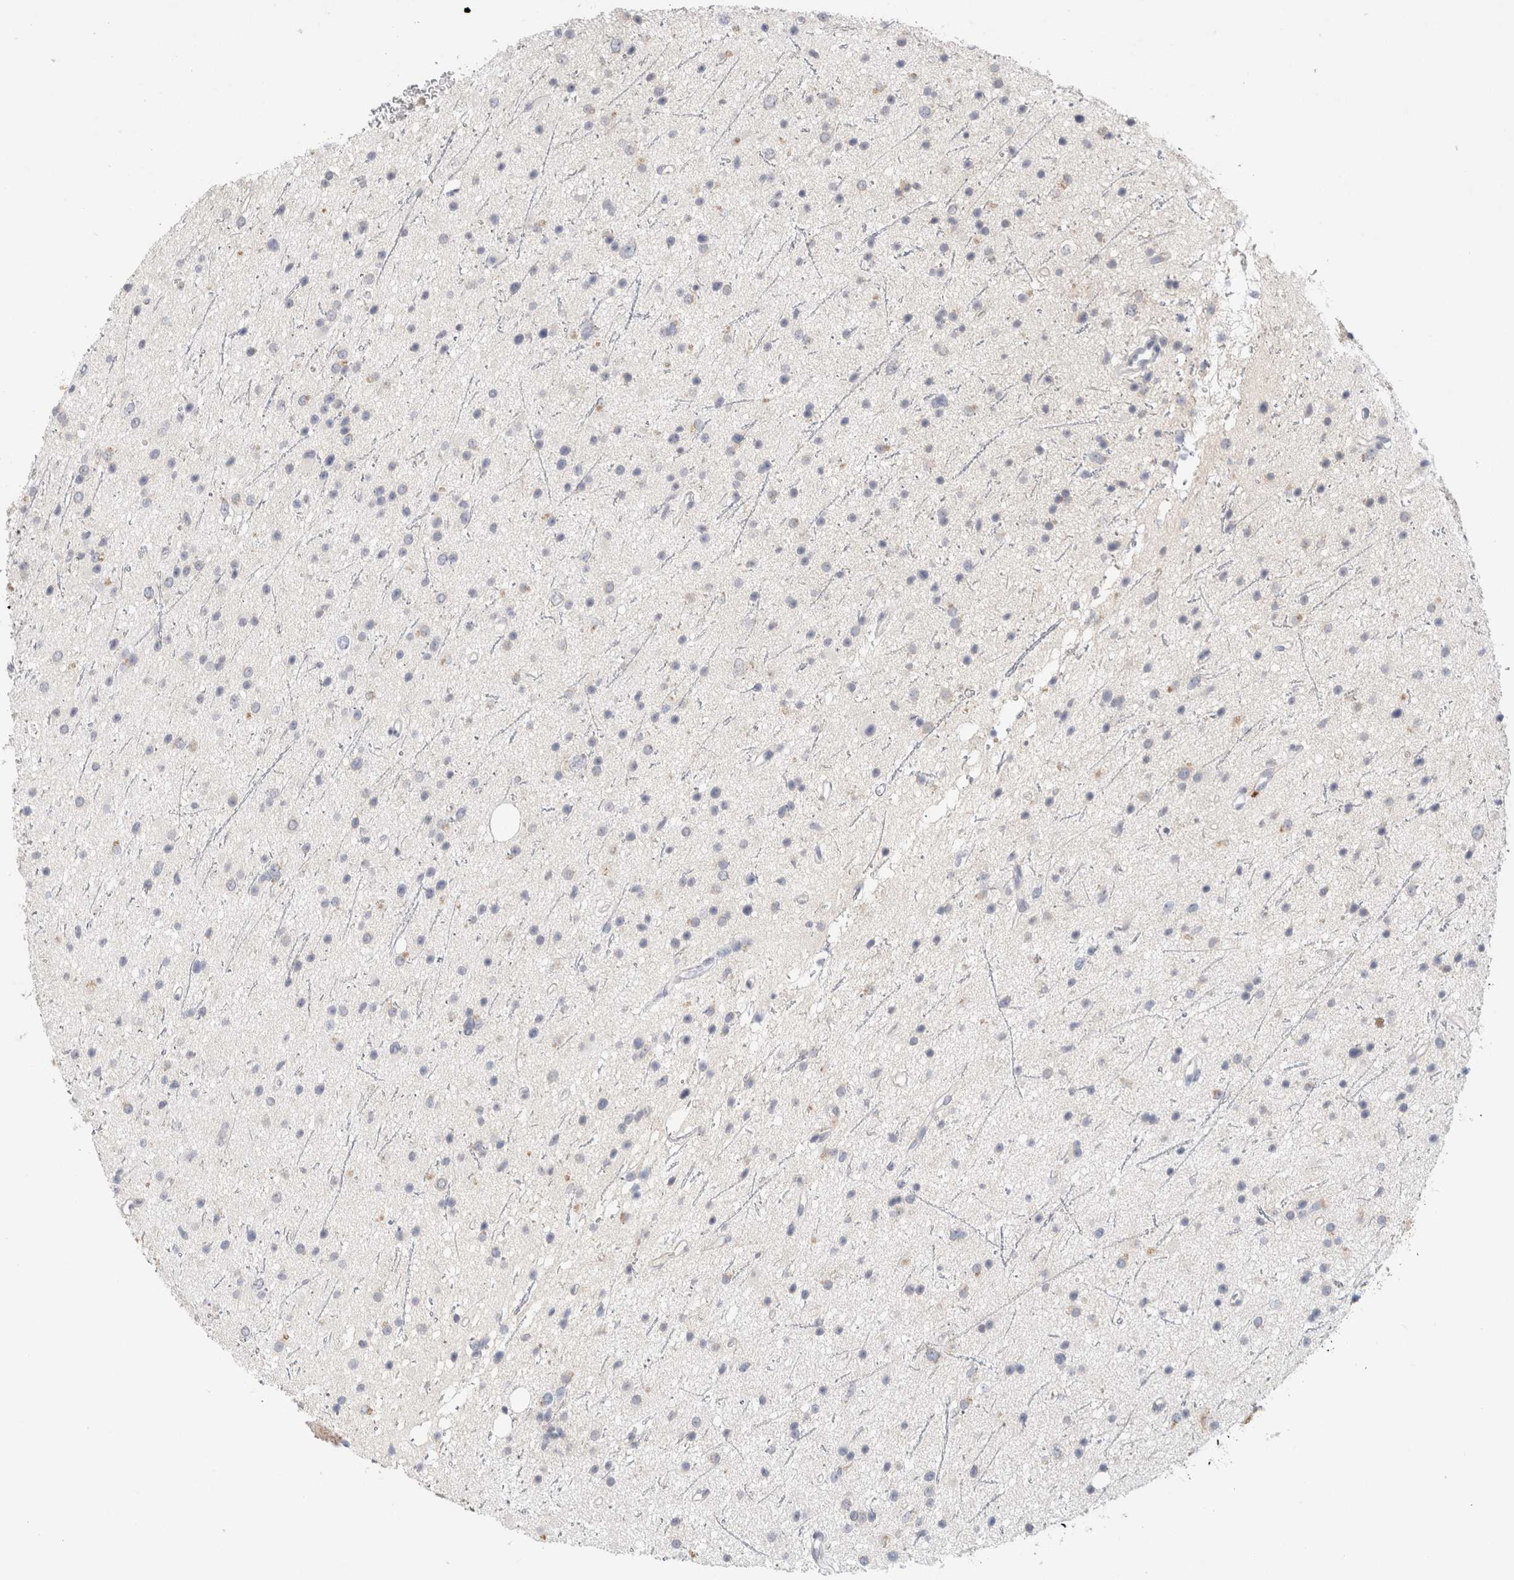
{"staining": {"intensity": "negative", "quantity": "none", "location": "none"}, "tissue": "glioma", "cell_type": "Tumor cells", "image_type": "cancer", "snomed": [{"axis": "morphology", "description": "Glioma, malignant, Low grade"}, {"axis": "topography", "description": "Cerebral cortex"}], "caption": "An image of human glioma is negative for staining in tumor cells. Brightfield microscopy of IHC stained with DAB (brown) and hematoxylin (blue), captured at high magnification.", "gene": "MPP2", "patient": {"sex": "female", "age": 39}}